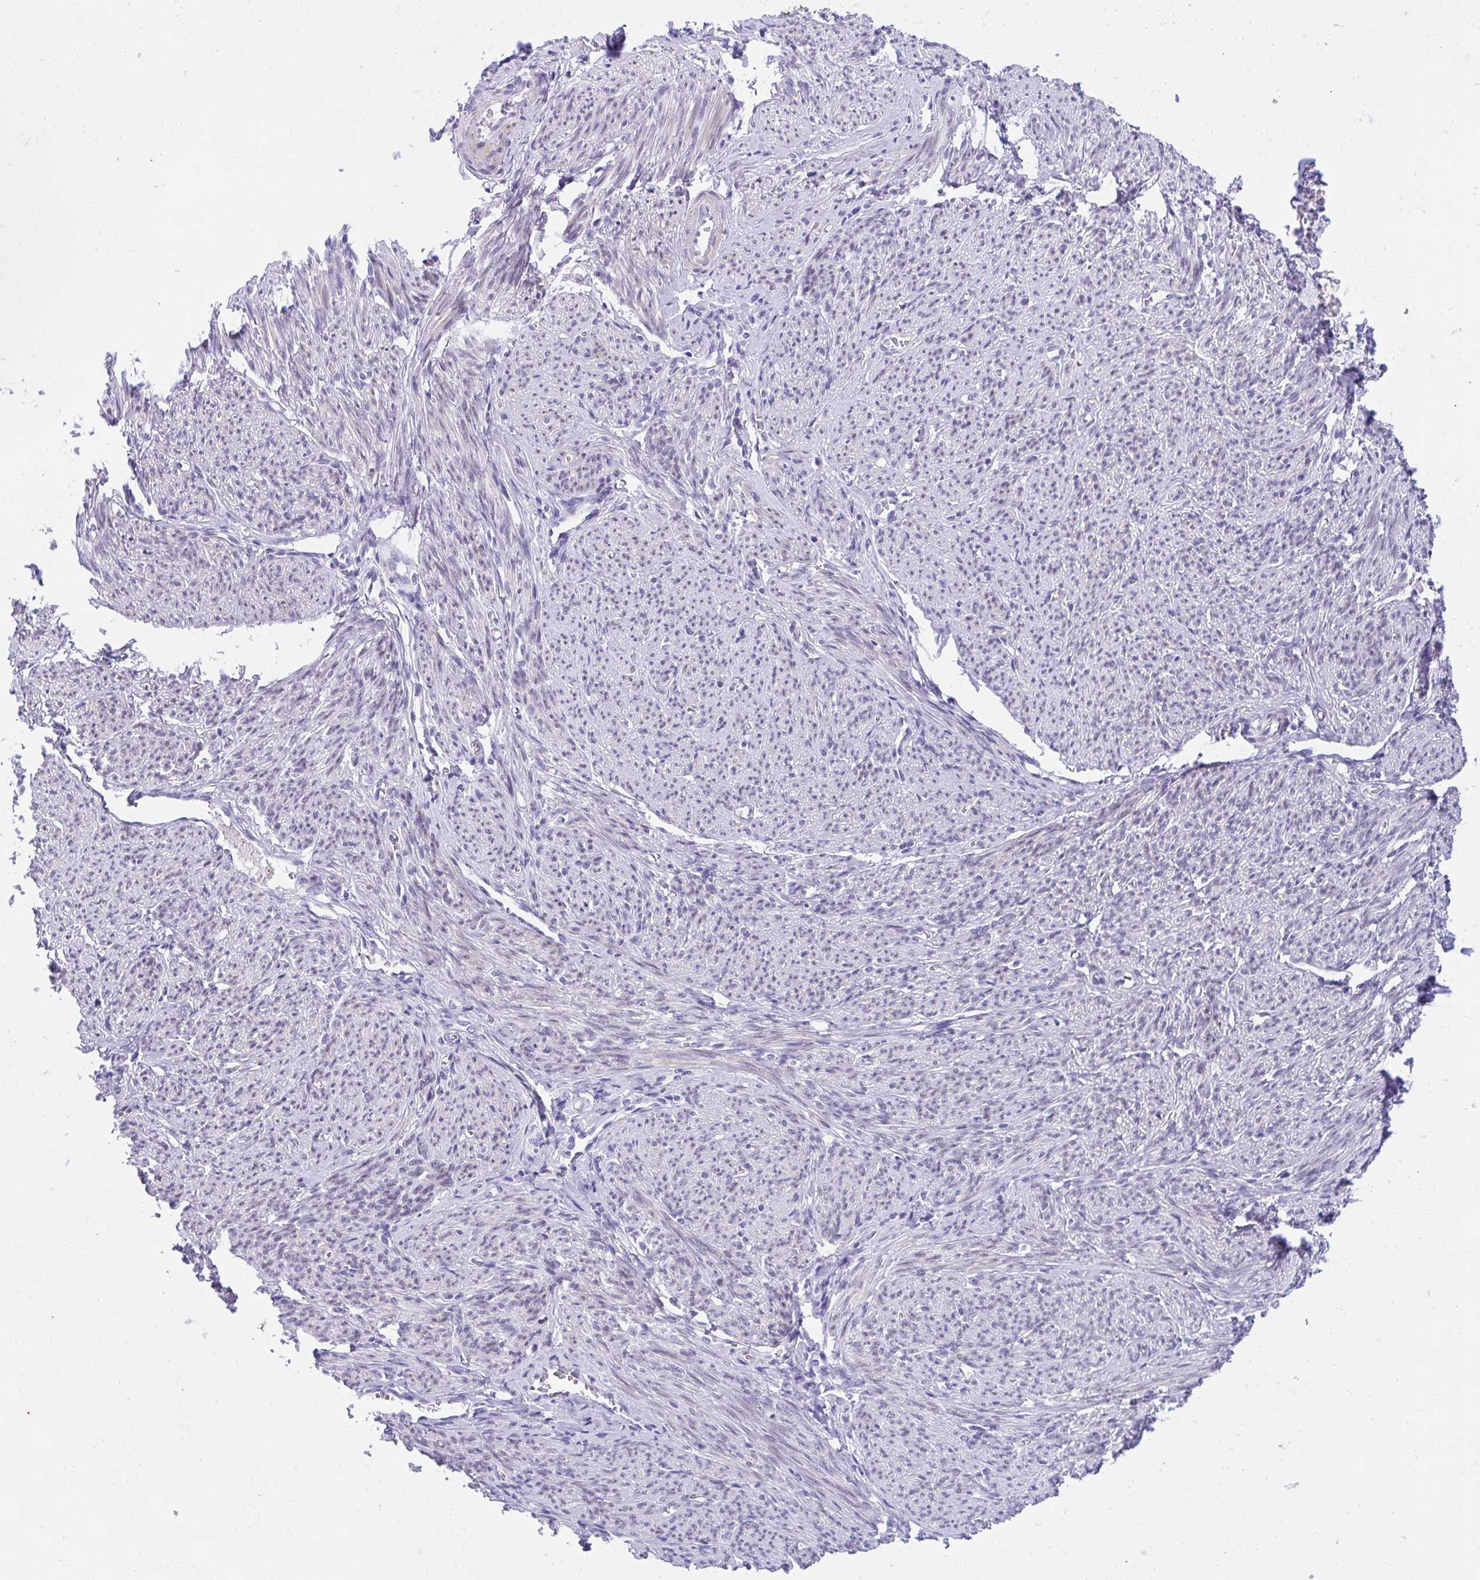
{"staining": {"intensity": "moderate", "quantity": "<25%", "location": "cytoplasmic/membranous,nuclear"}, "tissue": "smooth muscle", "cell_type": "Smooth muscle cells", "image_type": "normal", "snomed": [{"axis": "morphology", "description": "Normal tissue, NOS"}, {"axis": "topography", "description": "Smooth muscle"}], "caption": "Smooth muscle cells demonstrate low levels of moderate cytoplasmic/membranous,nuclear expression in approximately <25% of cells in unremarkable human smooth muscle.", "gene": "KLK1", "patient": {"sex": "female", "age": 65}}